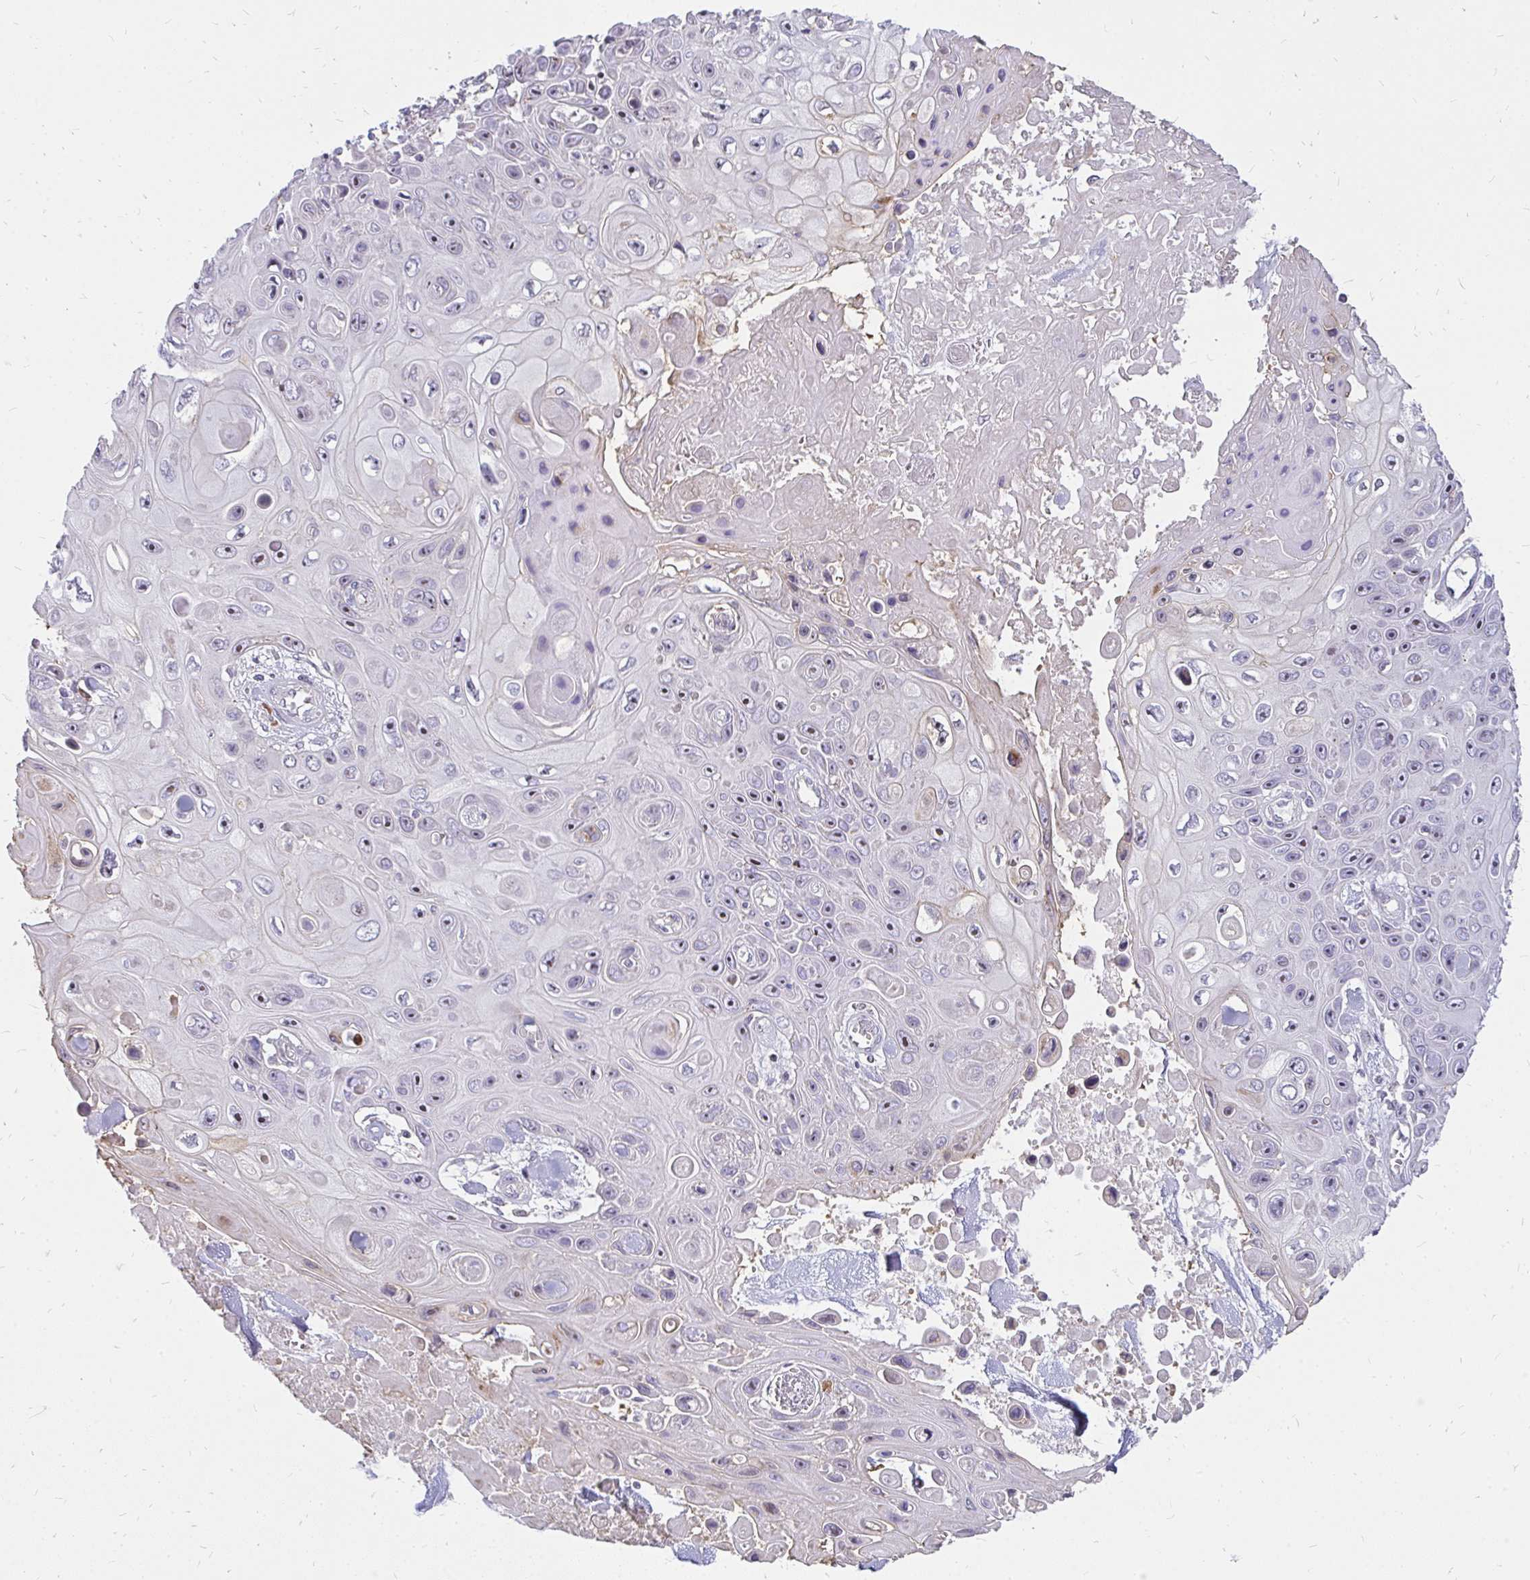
{"staining": {"intensity": "negative", "quantity": "none", "location": "none"}, "tissue": "skin cancer", "cell_type": "Tumor cells", "image_type": "cancer", "snomed": [{"axis": "morphology", "description": "Squamous cell carcinoma, NOS"}, {"axis": "topography", "description": "Skin"}], "caption": "This photomicrograph is of skin cancer (squamous cell carcinoma) stained with immunohistochemistry to label a protein in brown with the nuclei are counter-stained blue. There is no expression in tumor cells. (Immunohistochemistry (ihc), brightfield microscopy, high magnification).", "gene": "FAM9A", "patient": {"sex": "male", "age": 82}}